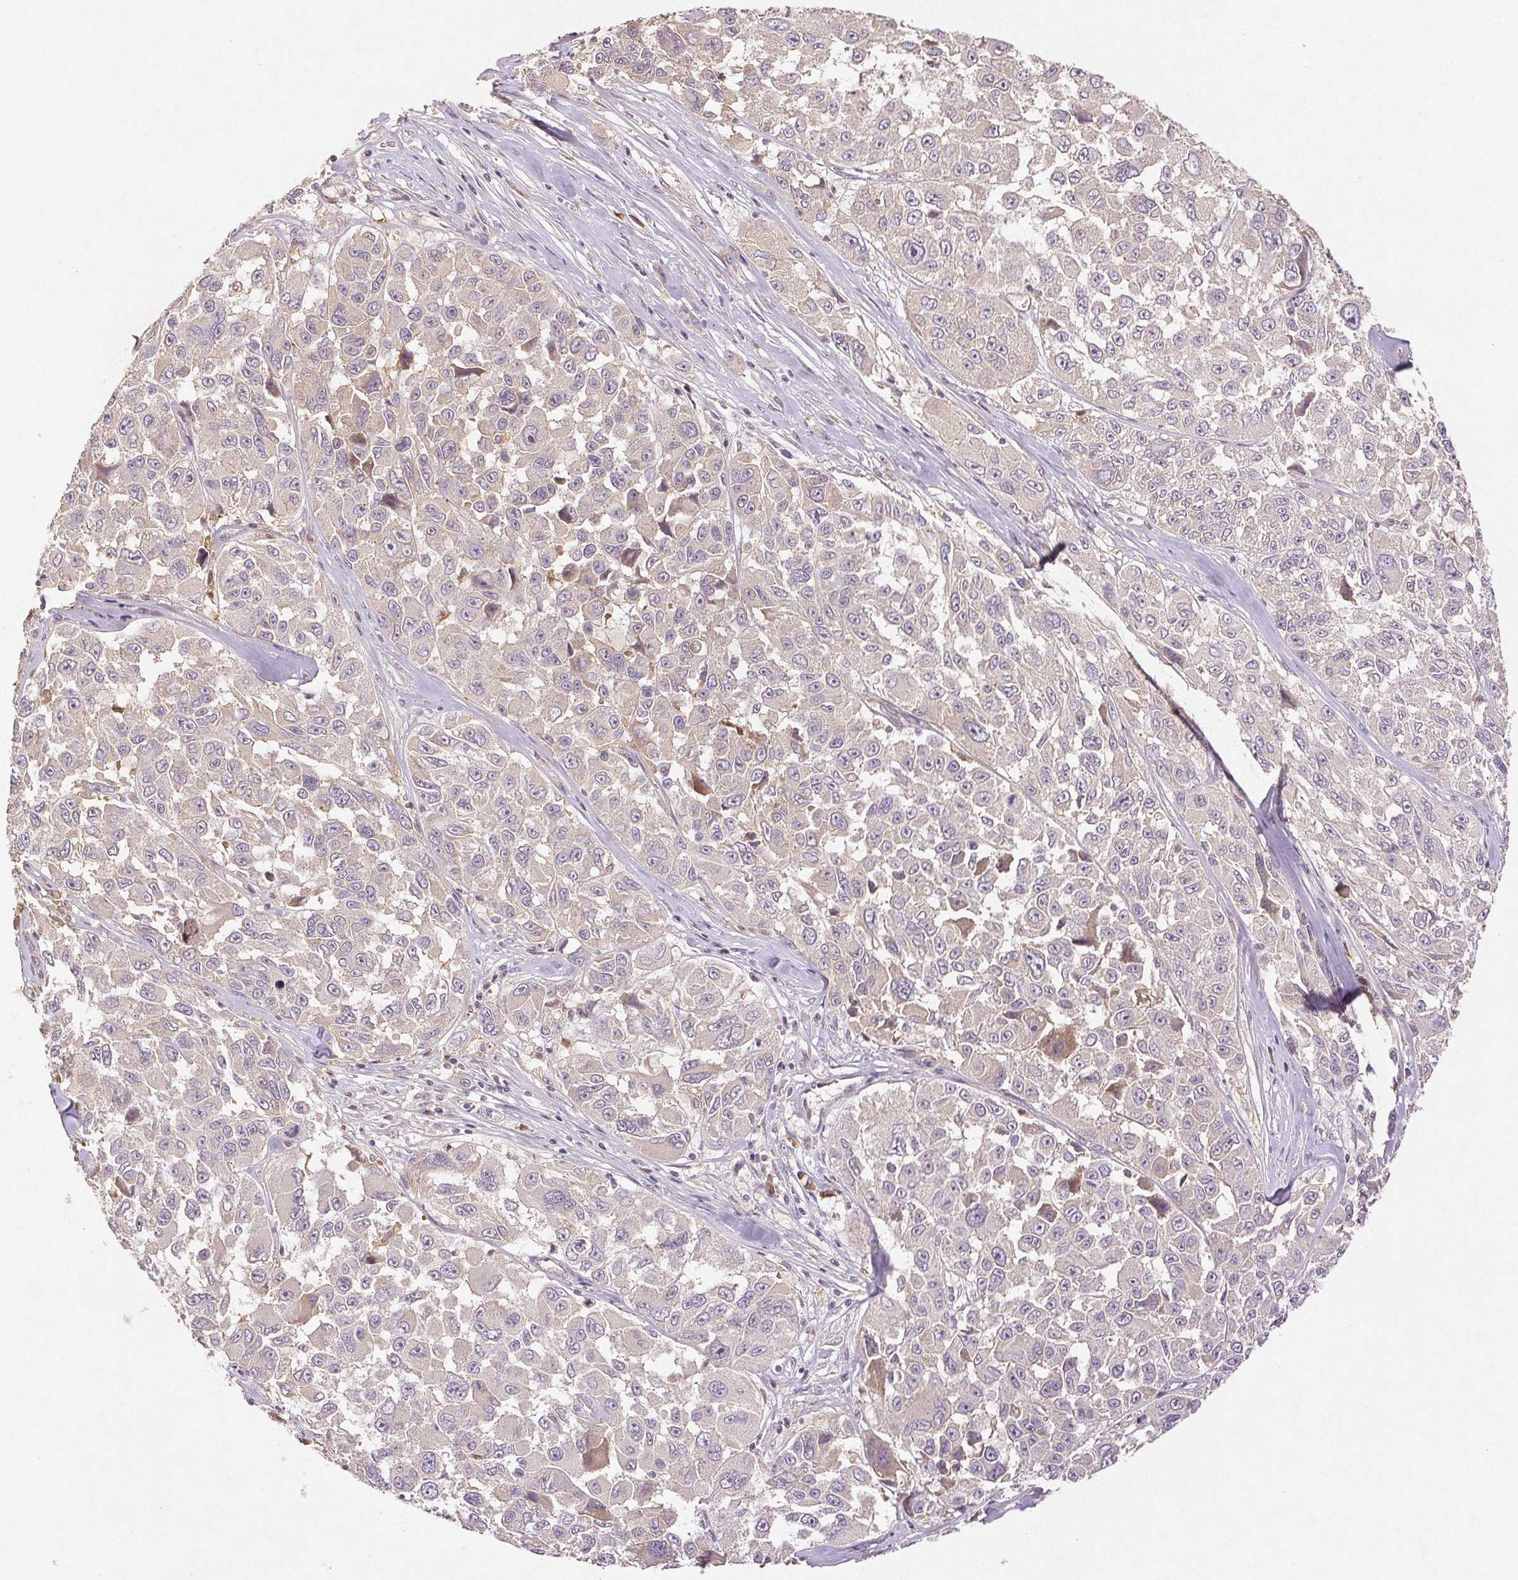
{"staining": {"intensity": "negative", "quantity": "none", "location": "none"}, "tissue": "melanoma", "cell_type": "Tumor cells", "image_type": "cancer", "snomed": [{"axis": "morphology", "description": "Malignant melanoma, NOS"}, {"axis": "topography", "description": "Skin"}], "caption": "Immunohistochemical staining of human melanoma displays no significant staining in tumor cells.", "gene": "YIF1B", "patient": {"sex": "female", "age": 66}}